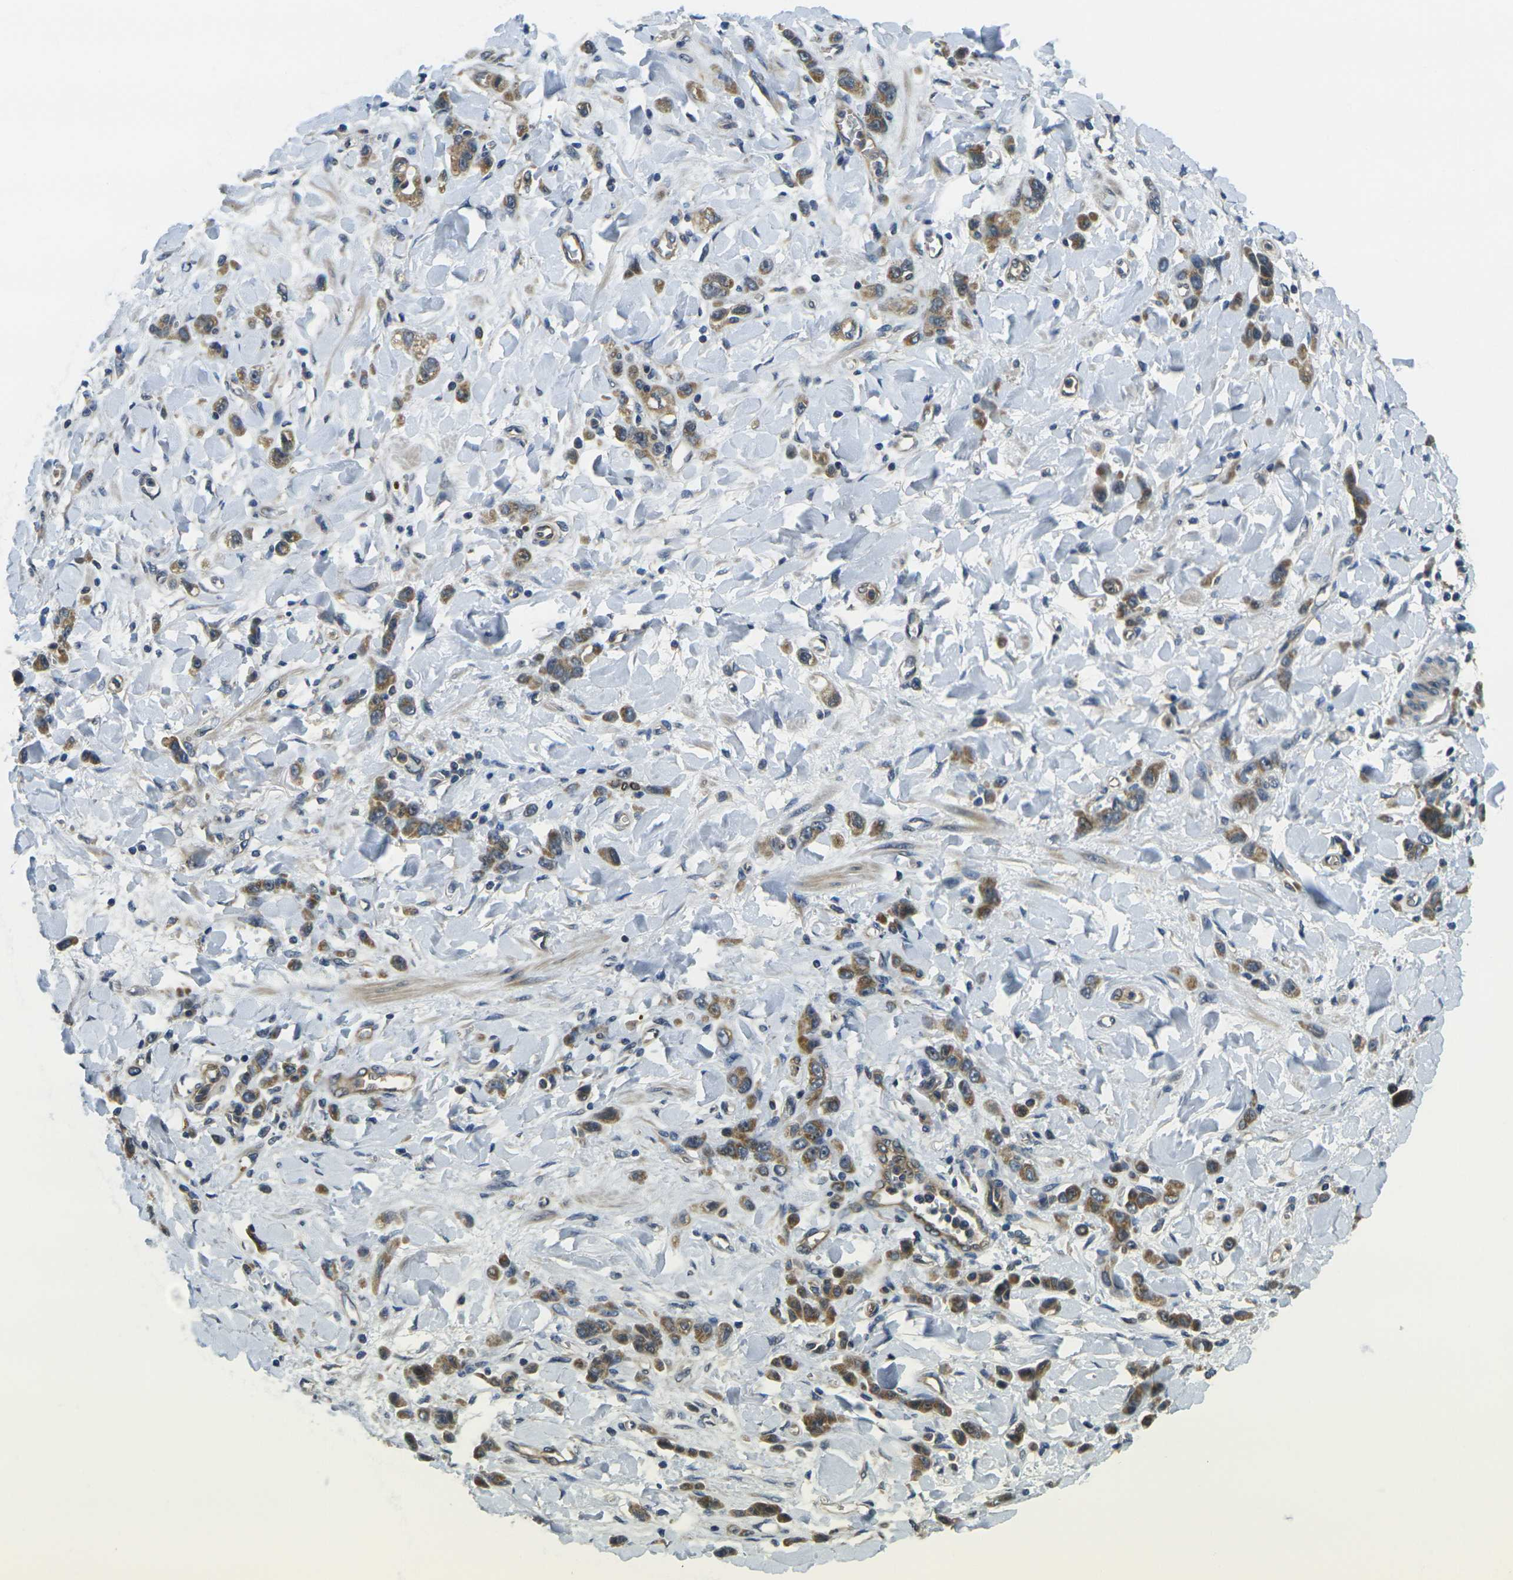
{"staining": {"intensity": "moderate", "quantity": ">75%", "location": "cytoplasmic/membranous"}, "tissue": "stomach cancer", "cell_type": "Tumor cells", "image_type": "cancer", "snomed": [{"axis": "morphology", "description": "Normal tissue, NOS"}, {"axis": "morphology", "description": "Adenocarcinoma, NOS"}, {"axis": "topography", "description": "Stomach"}], "caption": "Protein expression analysis of stomach cancer (adenocarcinoma) displays moderate cytoplasmic/membranous positivity in approximately >75% of tumor cells.", "gene": "MINAR2", "patient": {"sex": "male", "age": 82}}